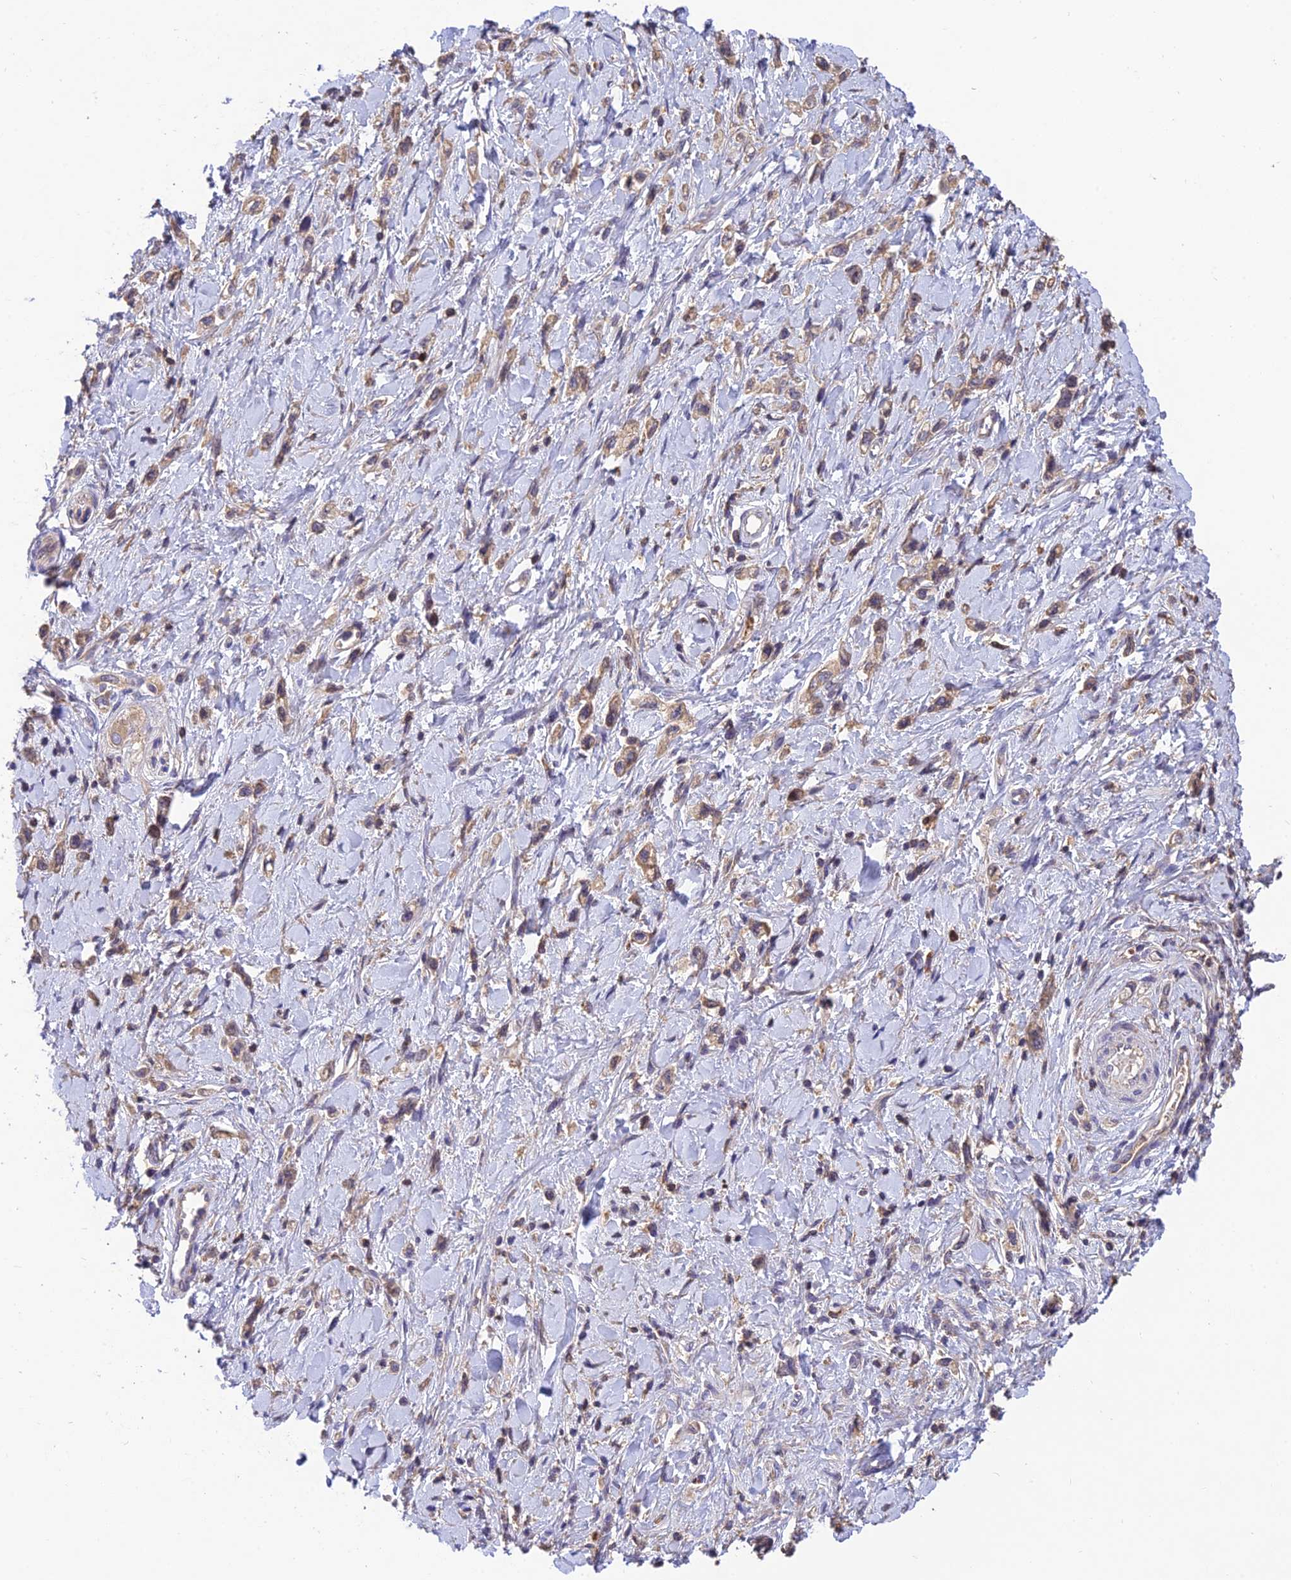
{"staining": {"intensity": "weak", "quantity": "25%-75%", "location": "cytoplasmic/membranous"}, "tissue": "stomach cancer", "cell_type": "Tumor cells", "image_type": "cancer", "snomed": [{"axis": "morphology", "description": "Adenocarcinoma, NOS"}, {"axis": "topography", "description": "Stomach"}], "caption": "Human stomach cancer (adenocarcinoma) stained for a protein (brown) demonstrates weak cytoplasmic/membranous positive staining in about 25%-75% of tumor cells.", "gene": "DENND5B", "patient": {"sex": "female", "age": 65}}